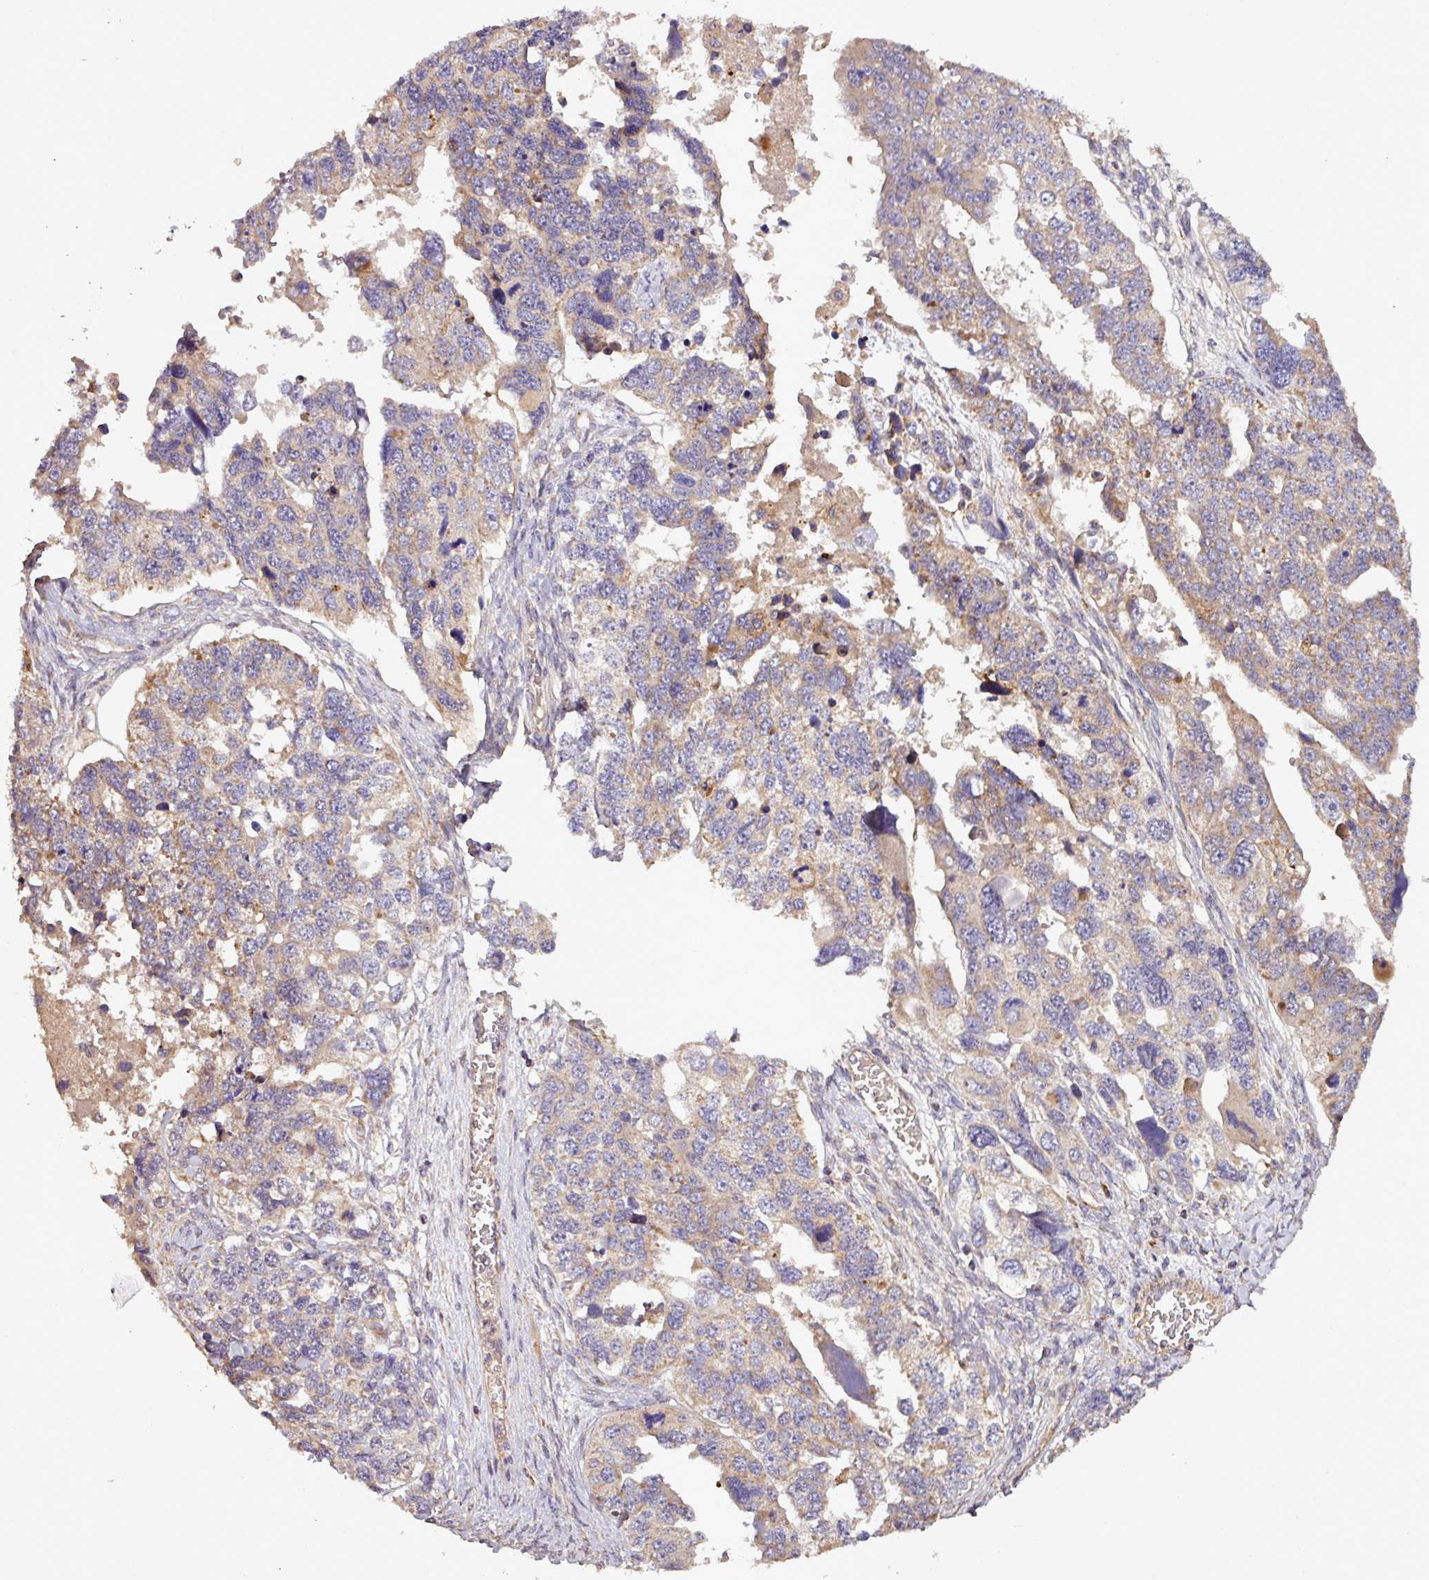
{"staining": {"intensity": "weak", "quantity": "25%-75%", "location": "cytoplasmic/membranous"}, "tissue": "ovarian cancer", "cell_type": "Tumor cells", "image_type": "cancer", "snomed": [{"axis": "morphology", "description": "Cystadenocarcinoma, serous, NOS"}, {"axis": "topography", "description": "Ovary"}], "caption": "Immunohistochemical staining of human ovarian serous cystadenocarcinoma displays low levels of weak cytoplasmic/membranous staining in approximately 25%-75% of tumor cells.", "gene": "YPEL3", "patient": {"sex": "female", "age": 76}}